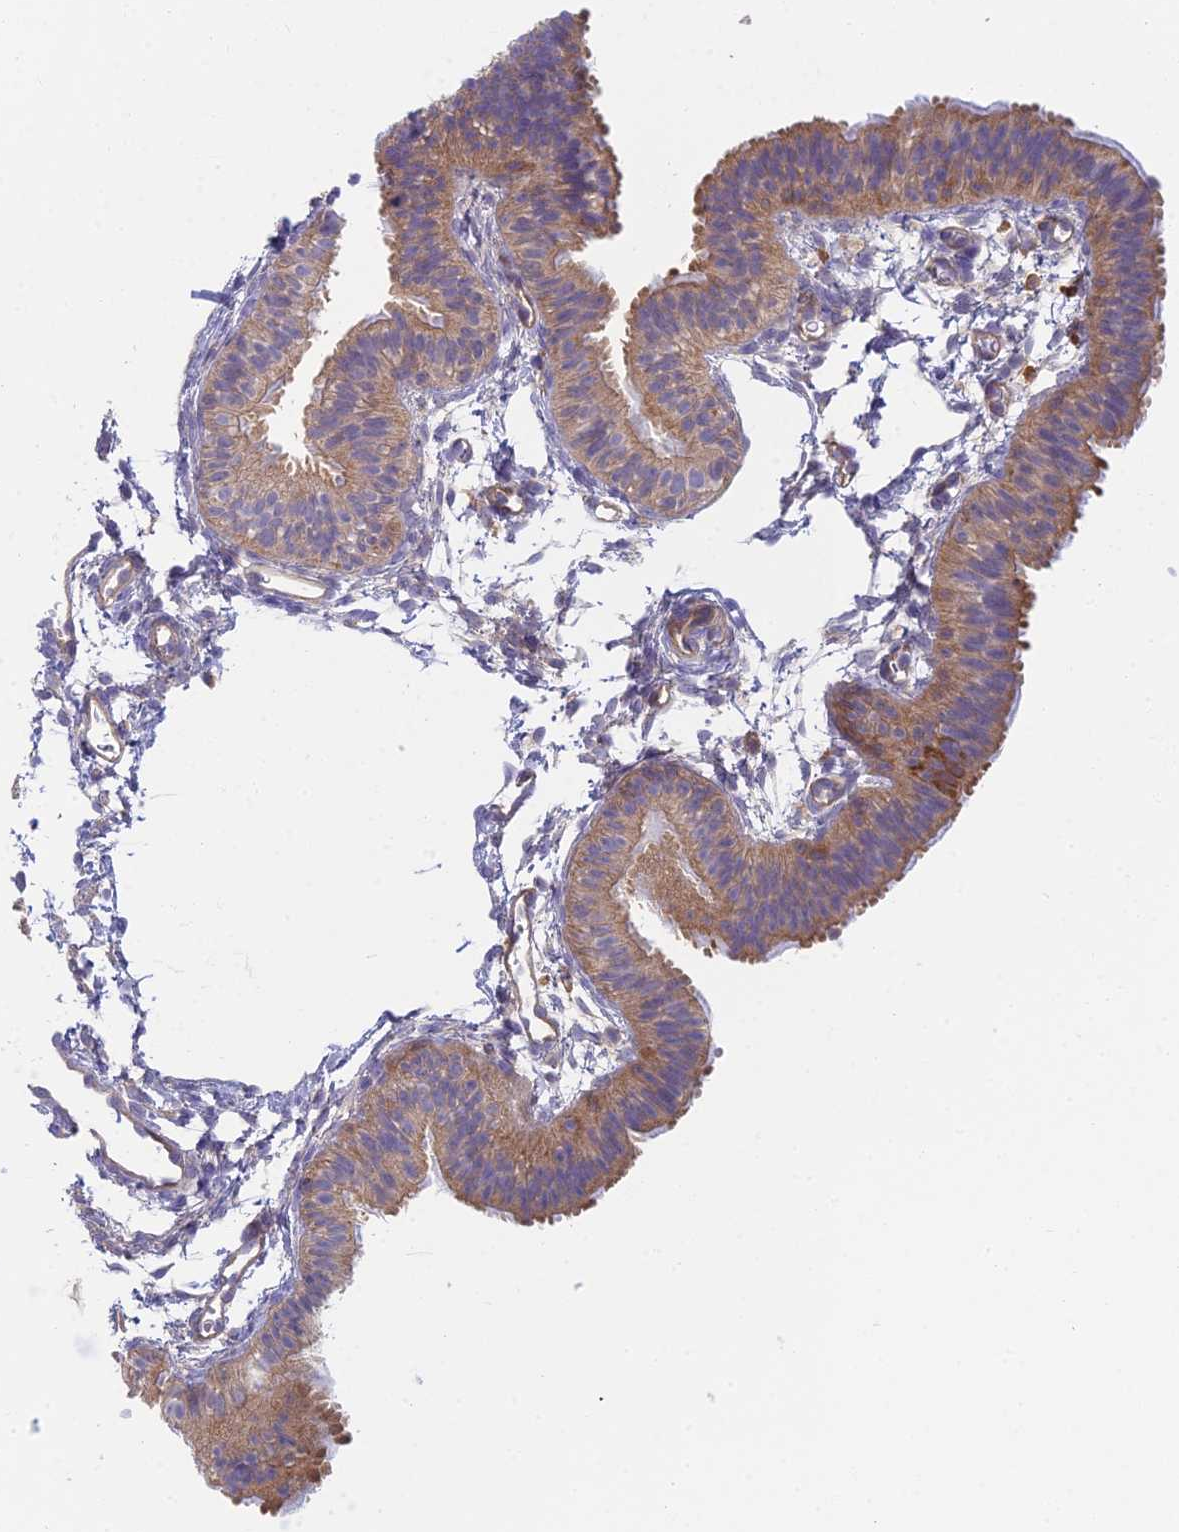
{"staining": {"intensity": "moderate", "quantity": "<25%", "location": "cytoplasmic/membranous"}, "tissue": "fallopian tube", "cell_type": "Glandular cells", "image_type": "normal", "snomed": [{"axis": "morphology", "description": "Normal tissue, NOS"}, {"axis": "topography", "description": "Fallopian tube"}], "caption": "Fallopian tube stained with DAB (3,3'-diaminobenzidine) IHC demonstrates low levels of moderate cytoplasmic/membranous expression in approximately <25% of glandular cells. (DAB IHC with brightfield microscopy, high magnification).", "gene": "STRN4", "patient": {"sex": "female", "age": 35}}